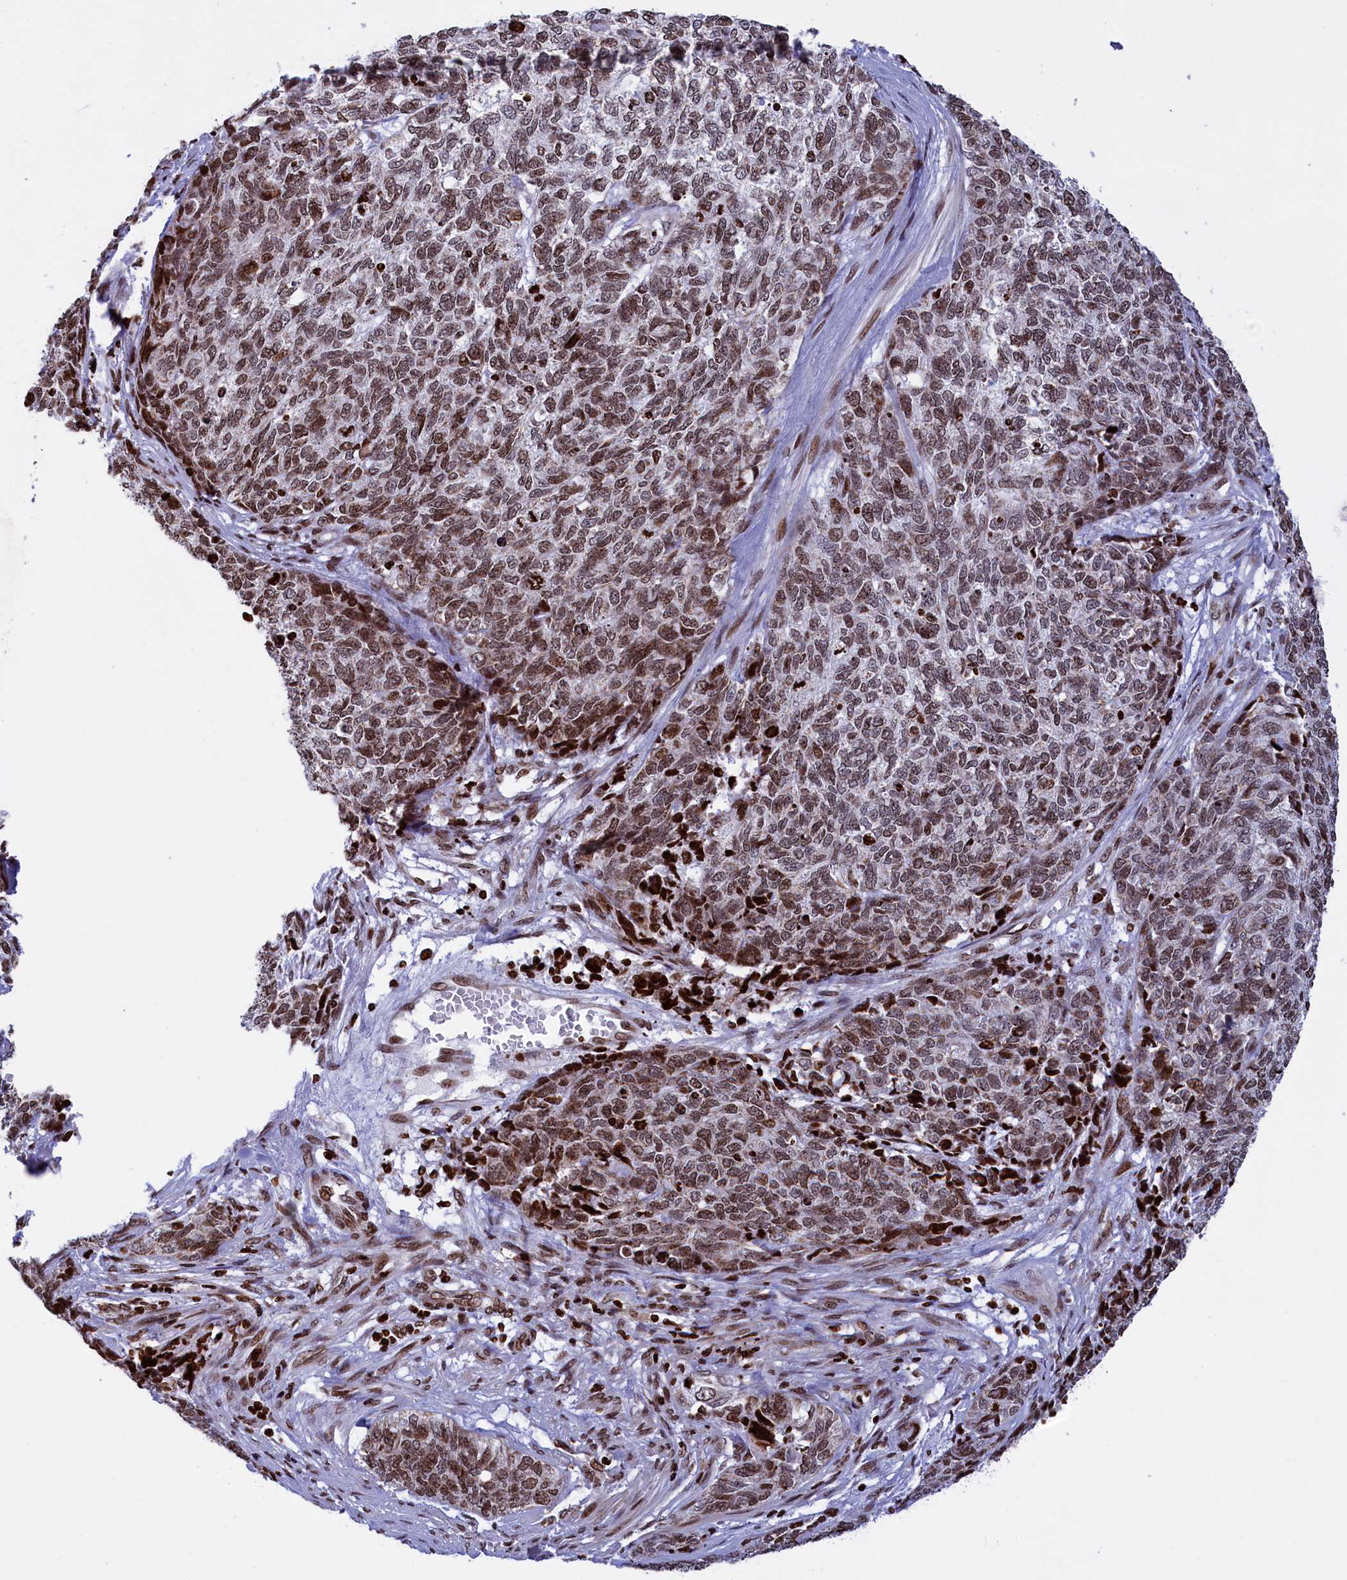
{"staining": {"intensity": "moderate", "quantity": ">75%", "location": "nuclear"}, "tissue": "cervical cancer", "cell_type": "Tumor cells", "image_type": "cancer", "snomed": [{"axis": "morphology", "description": "Squamous cell carcinoma, NOS"}, {"axis": "topography", "description": "Cervix"}], "caption": "IHC of human squamous cell carcinoma (cervical) displays medium levels of moderate nuclear staining in approximately >75% of tumor cells. (DAB (3,3'-diaminobenzidine) IHC with brightfield microscopy, high magnification).", "gene": "TIMM29", "patient": {"sex": "female", "age": 63}}